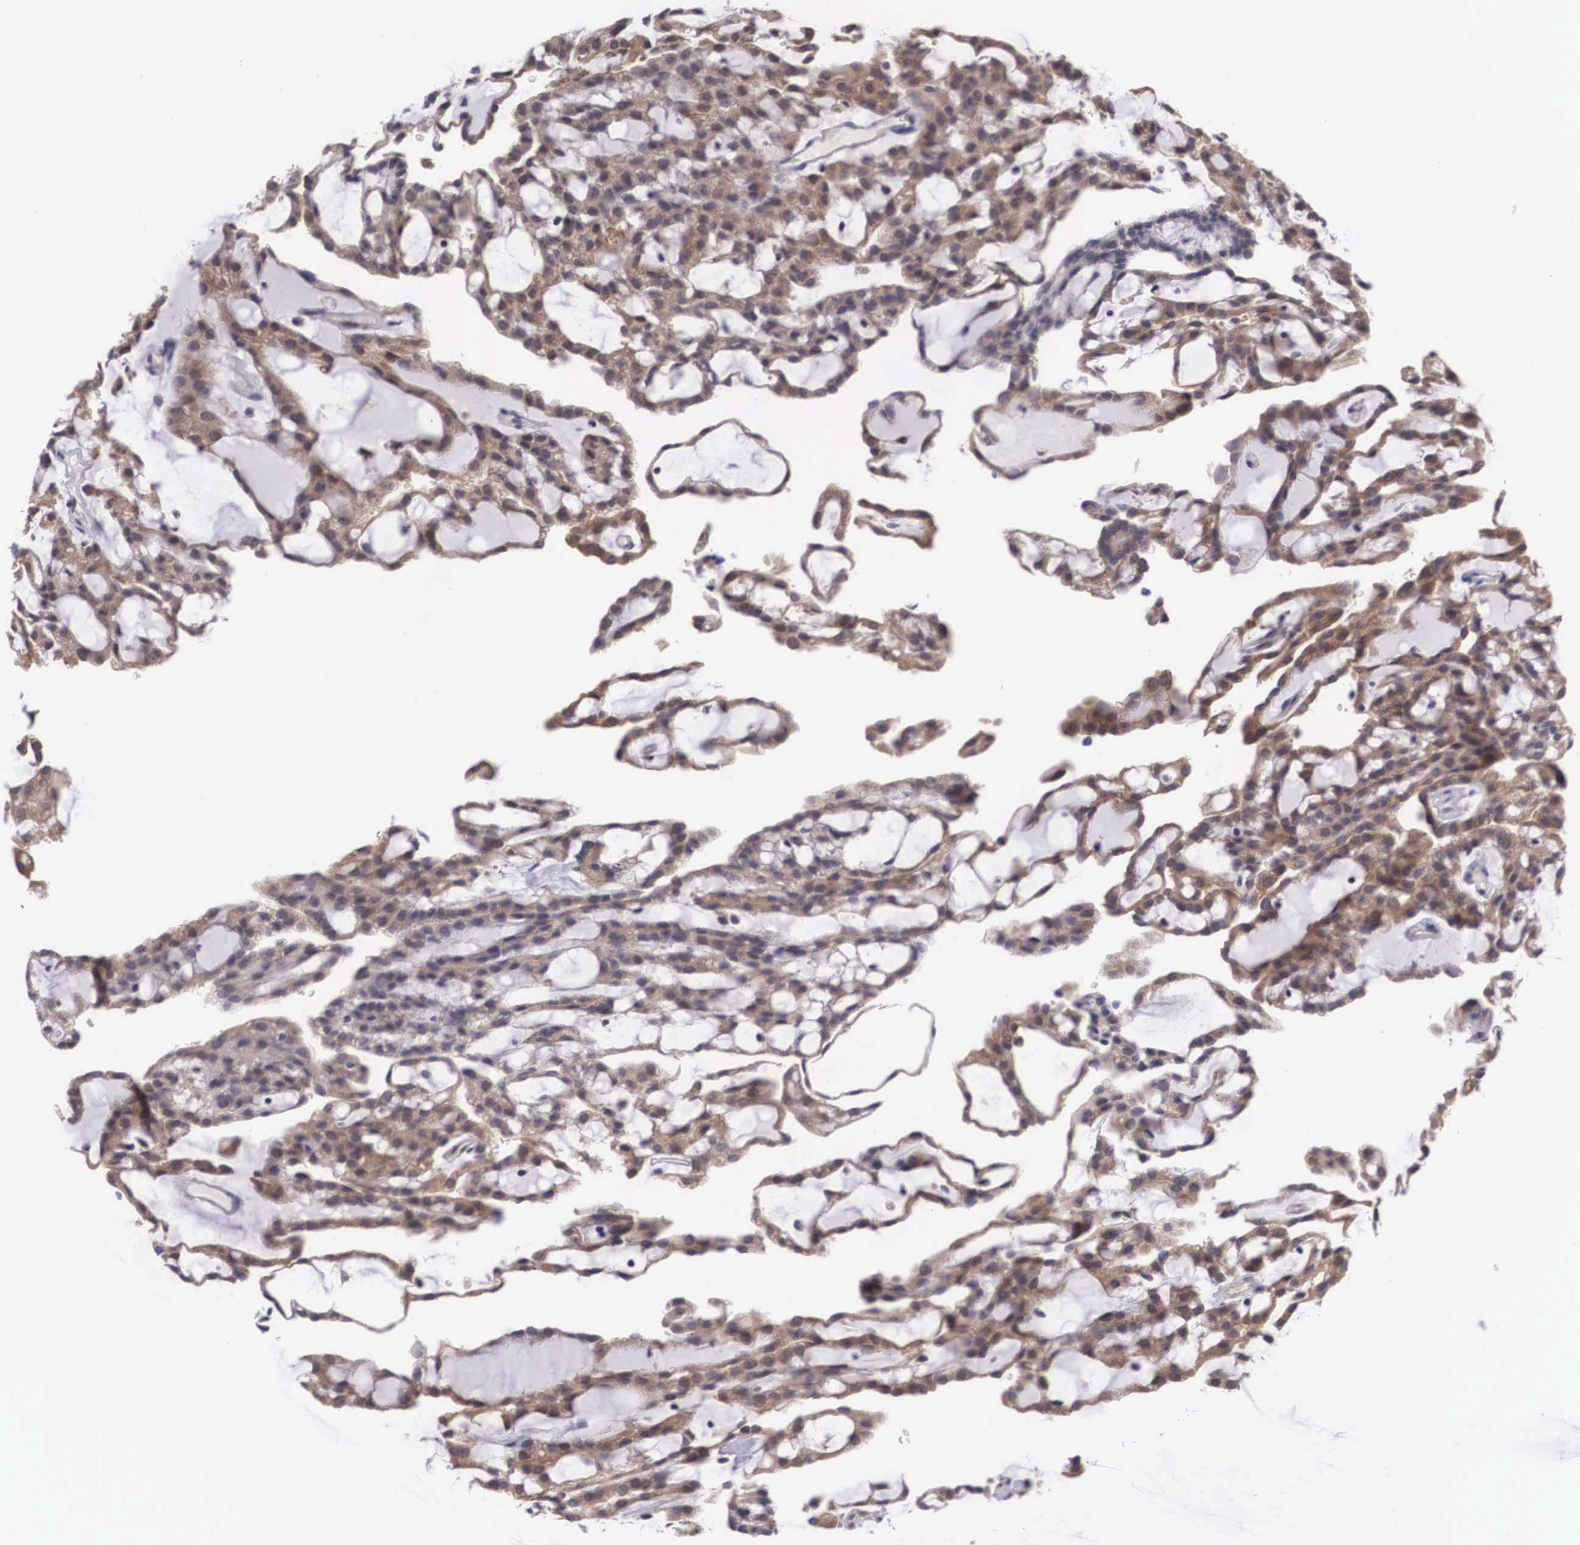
{"staining": {"intensity": "moderate", "quantity": ">75%", "location": "cytoplasmic/membranous"}, "tissue": "renal cancer", "cell_type": "Tumor cells", "image_type": "cancer", "snomed": [{"axis": "morphology", "description": "Adenocarcinoma, NOS"}, {"axis": "topography", "description": "Kidney"}], "caption": "DAB immunohistochemical staining of renal adenocarcinoma reveals moderate cytoplasmic/membranous protein staining in approximately >75% of tumor cells. Nuclei are stained in blue.", "gene": "OTX2", "patient": {"sex": "male", "age": 63}}